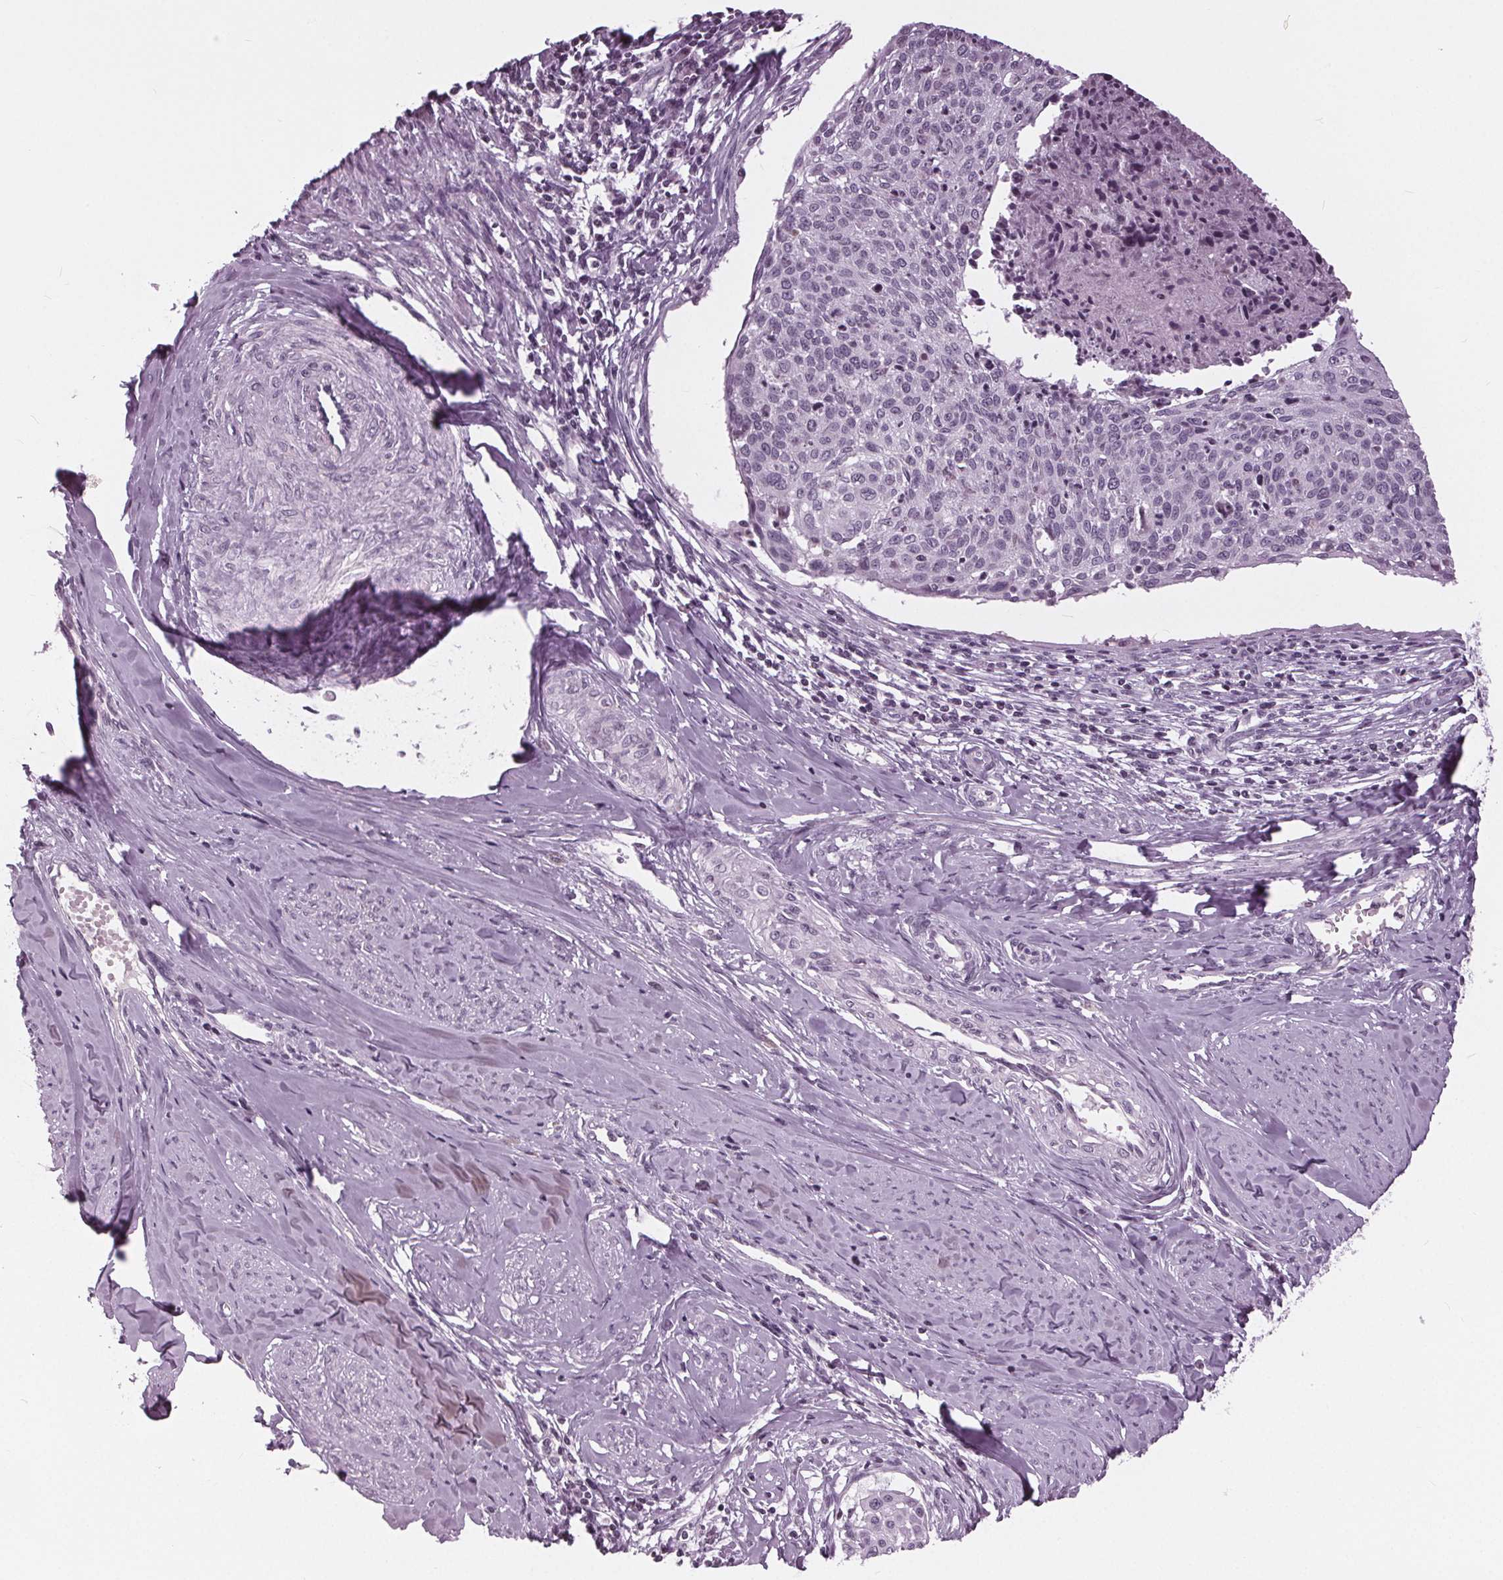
{"staining": {"intensity": "negative", "quantity": "none", "location": "none"}, "tissue": "cervical cancer", "cell_type": "Tumor cells", "image_type": "cancer", "snomed": [{"axis": "morphology", "description": "Squamous cell carcinoma, NOS"}, {"axis": "topography", "description": "Cervix"}], "caption": "High power microscopy micrograph of an immunohistochemistry (IHC) photomicrograph of cervical squamous cell carcinoma, revealing no significant staining in tumor cells.", "gene": "SLC9A4", "patient": {"sex": "female", "age": 49}}